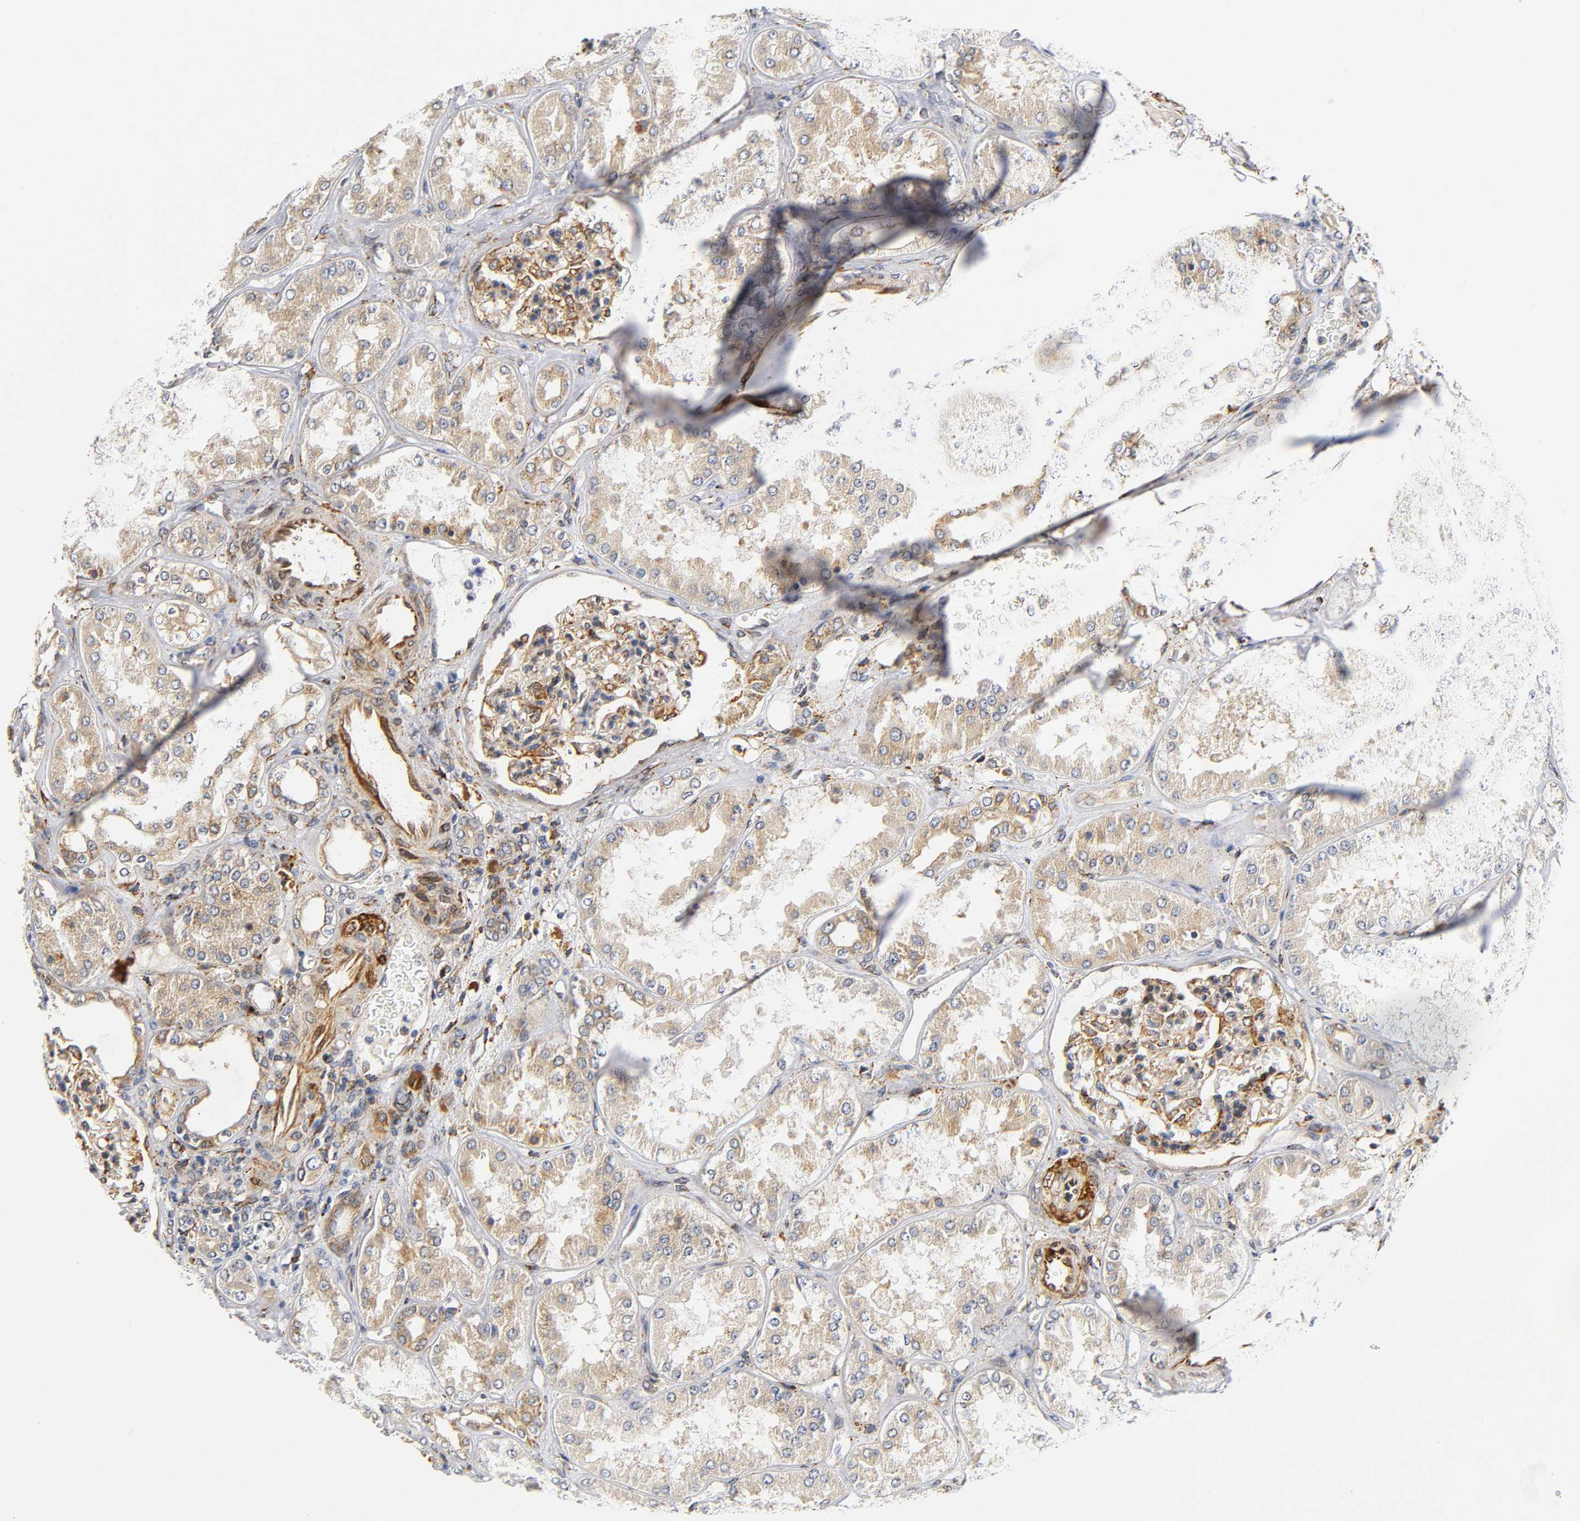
{"staining": {"intensity": "moderate", "quantity": ">75%", "location": "cytoplasmic/membranous"}, "tissue": "kidney", "cell_type": "Cells in glomeruli", "image_type": "normal", "snomed": [{"axis": "morphology", "description": "Normal tissue, NOS"}, {"axis": "topography", "description": "Kidney"}], "caption": "Immunohistochemical staining of benign human kidney displays >75% levels of moderate cytoplasmic/membranous protein positivity in approximately >75% of cells in glomeruli.", "gene": "SOS2", "patient": {"sex": "female", "age": 56}}